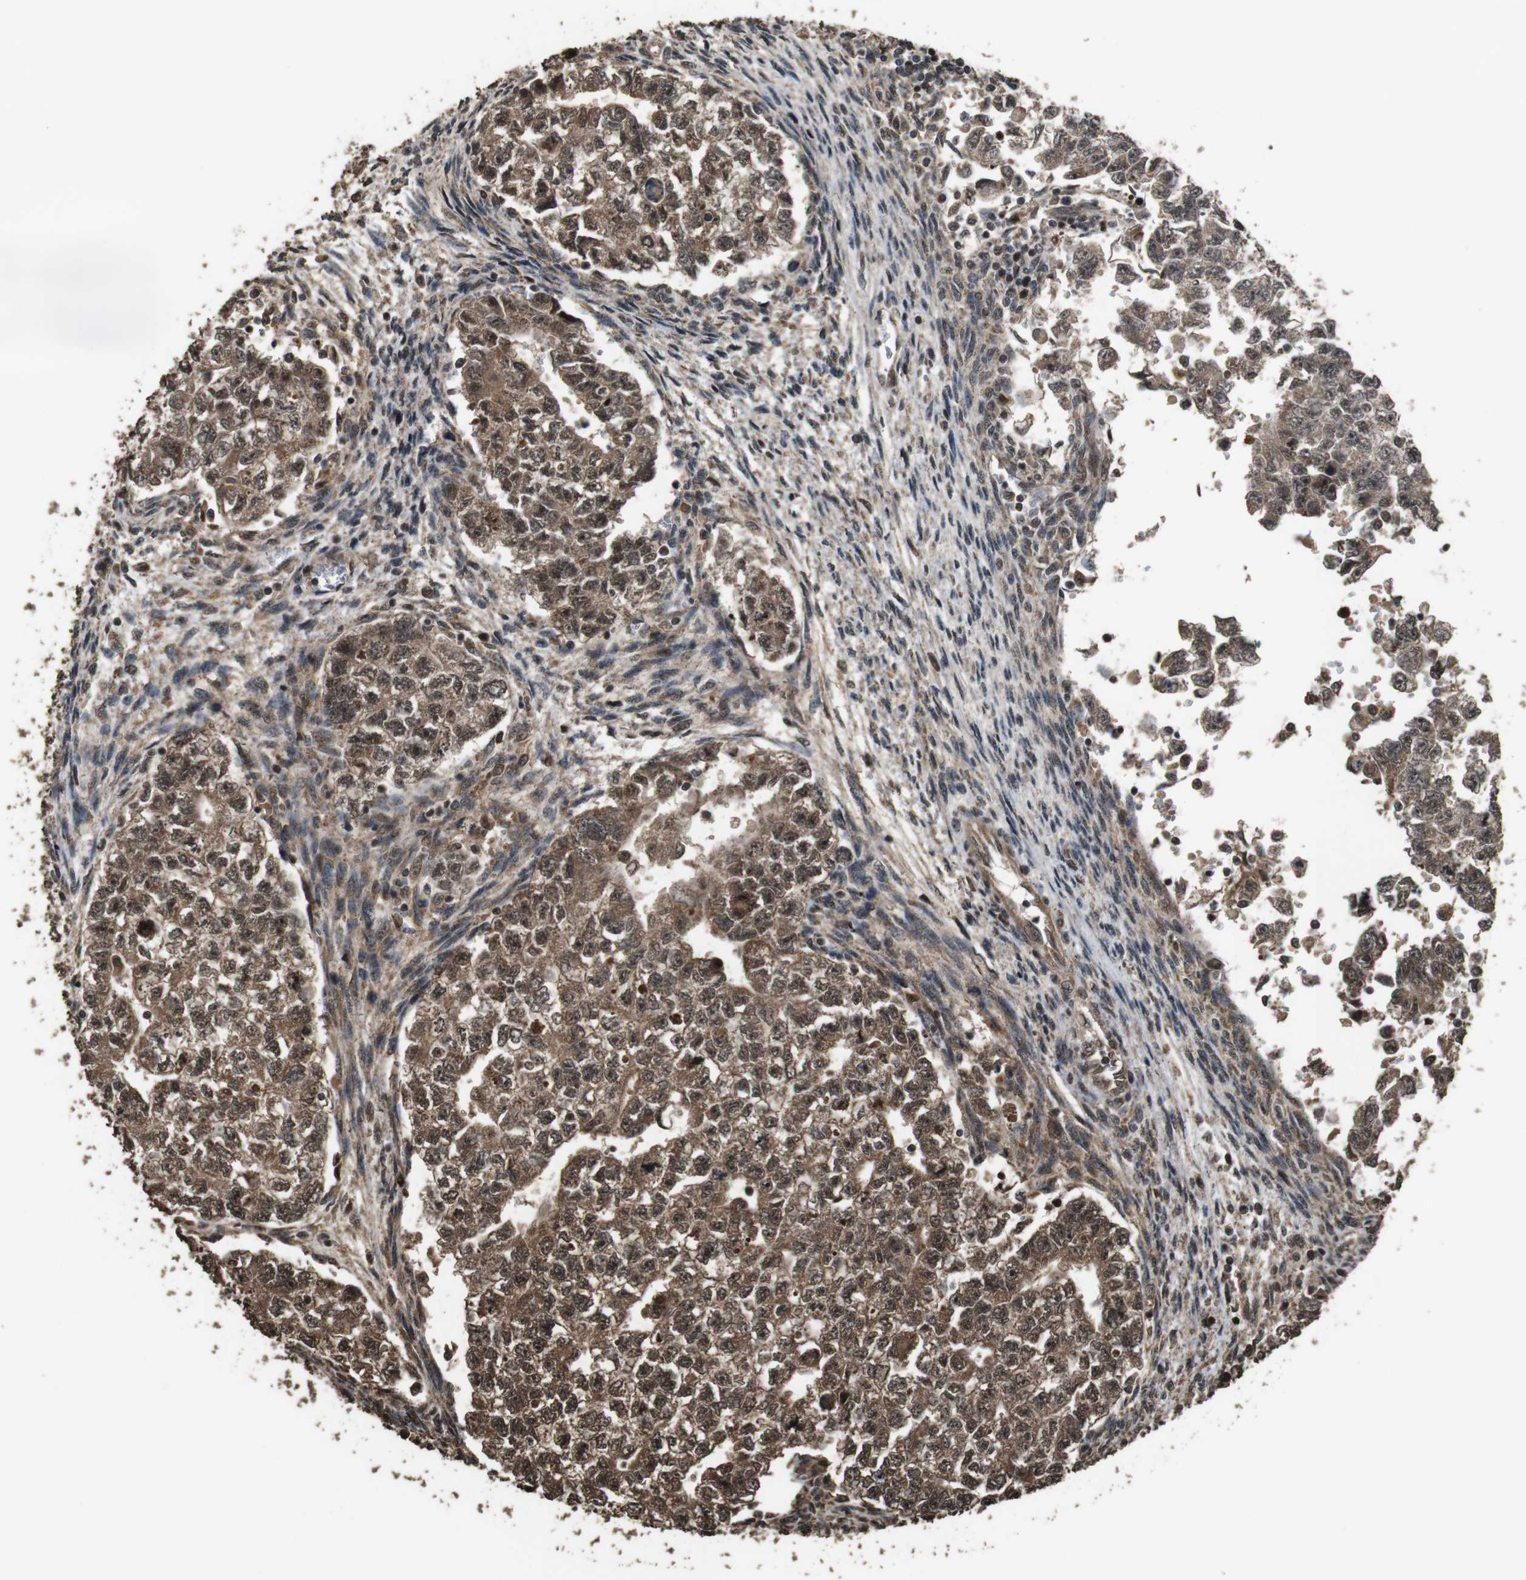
{"staining": {"intensity": "moderate", "quantity": ">75%", "location": "cytoplasmic/membranous,nuclear"}, "tissue": "testis cancer", "cell_type": "Tumor cells", "image_type": "cancer", "snomed": [{"axis": "morphology", "description": "Seminoma, NOS"}, {"axis": "morphology", "description": "Carcinoma, Embryonal, NOS"}, {"axis": "topography", "description": "Testis"}], "caption": "IHC photomicrograph of neoplastic tissue: human testis cancer (seminoma) stained using immunohistochemistry (IHC) reveals medium levels of moderate protein expression localized specifically in the cytoplasmic/membranous and nuclear of tumor cells, appearing as a cytoplasmic/membranous and nuclear brown color.", "gene": "RRAS2", "patient": {"sex": "male", "age": 38}}